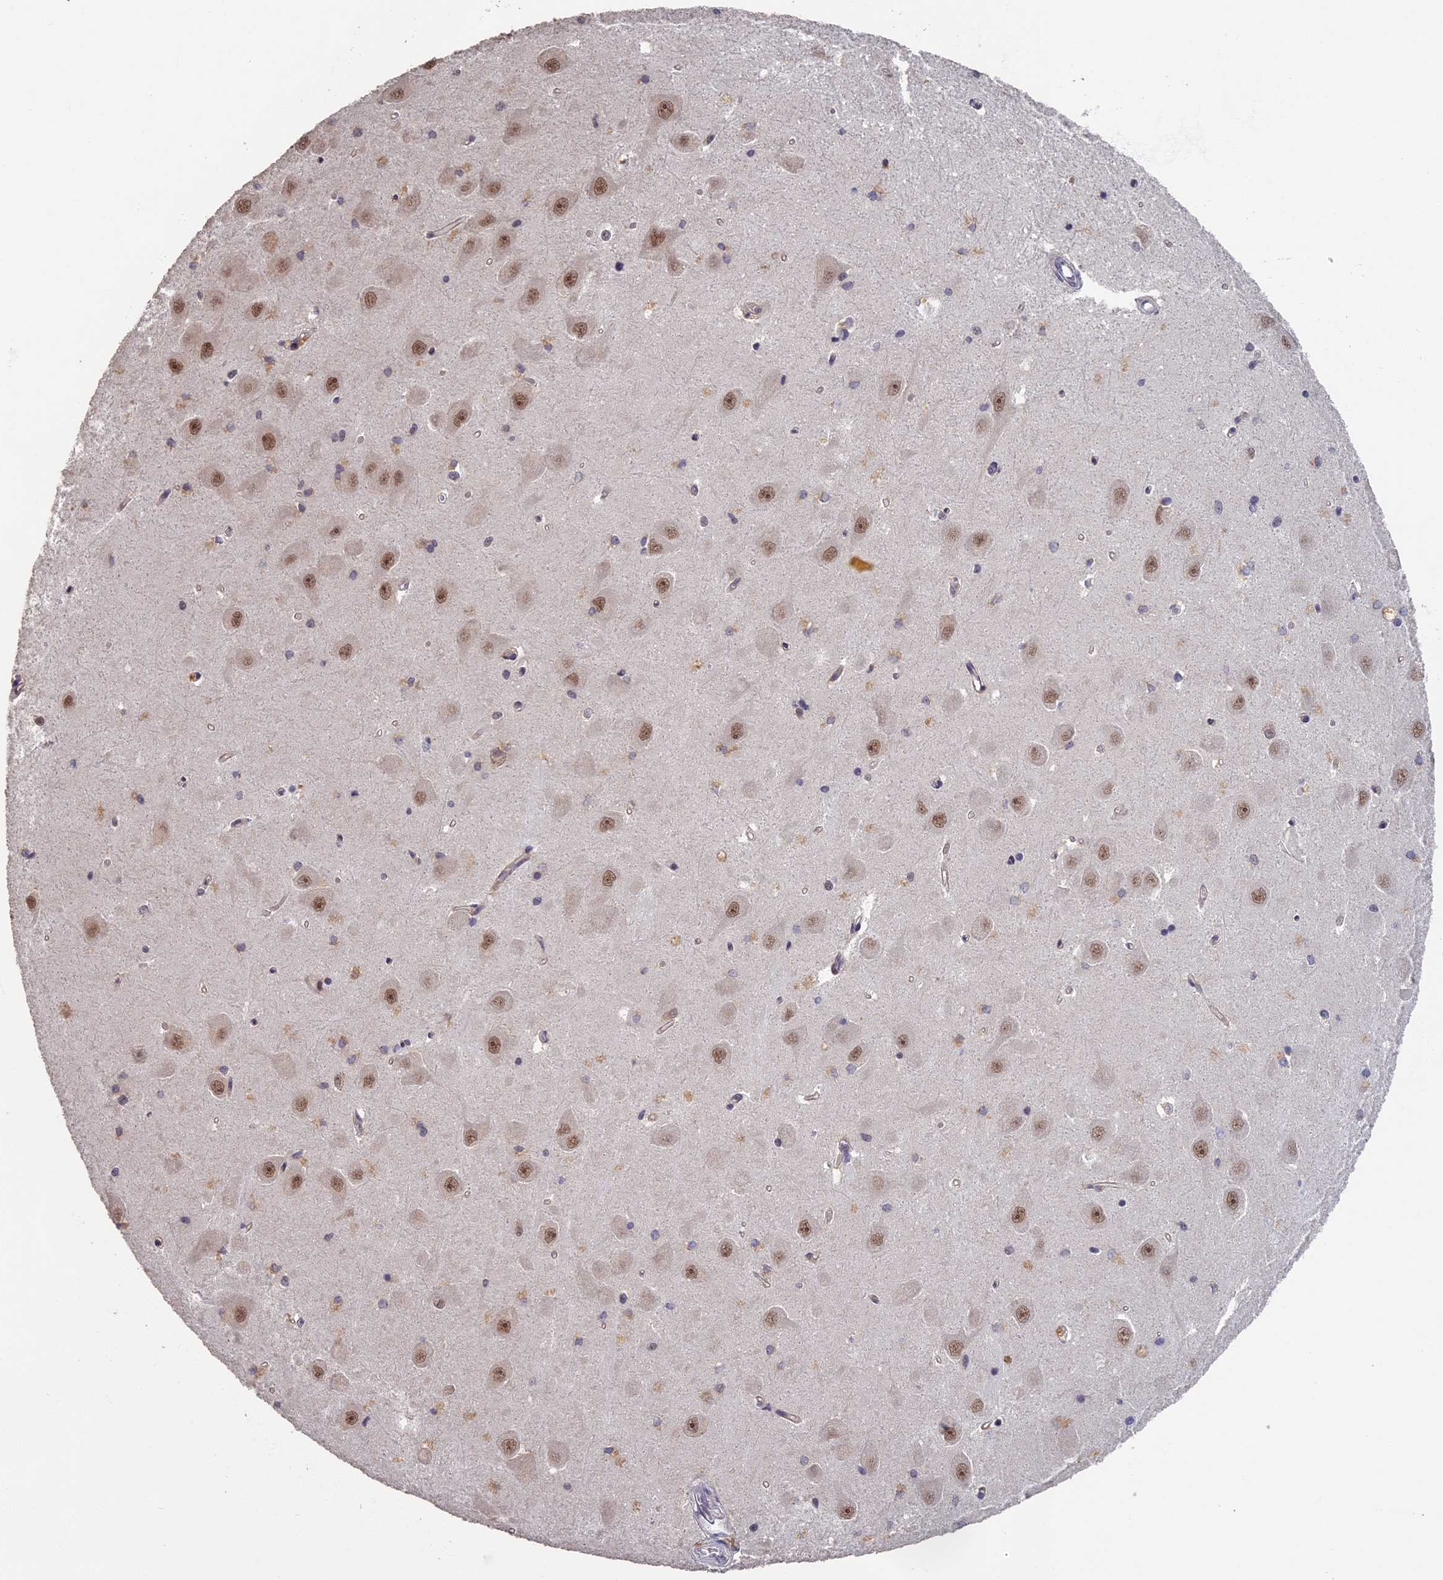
{"staining": {"intensity": "weak", "quantity": "<25%", "location": "nuclear"}, "tissue": "hippocampus", "cell_type": "Glial cells", "image_type": "normal", "snomed": [{"axis": "morphology", "description": "Normal tissue, NOS"}, {"axis": "topography", "description": "Hippocampus"}], "caption": "Glial cells are negative for protein expression in benign human hippocampus. Brightfield microscopy of immunohistochemistry (IHC) stained with DAB (brown) and hematoxylin (blue), captured at high magnification.", "gene": "MORF4L1", "patient": {"sex": "male", "age": 45}}